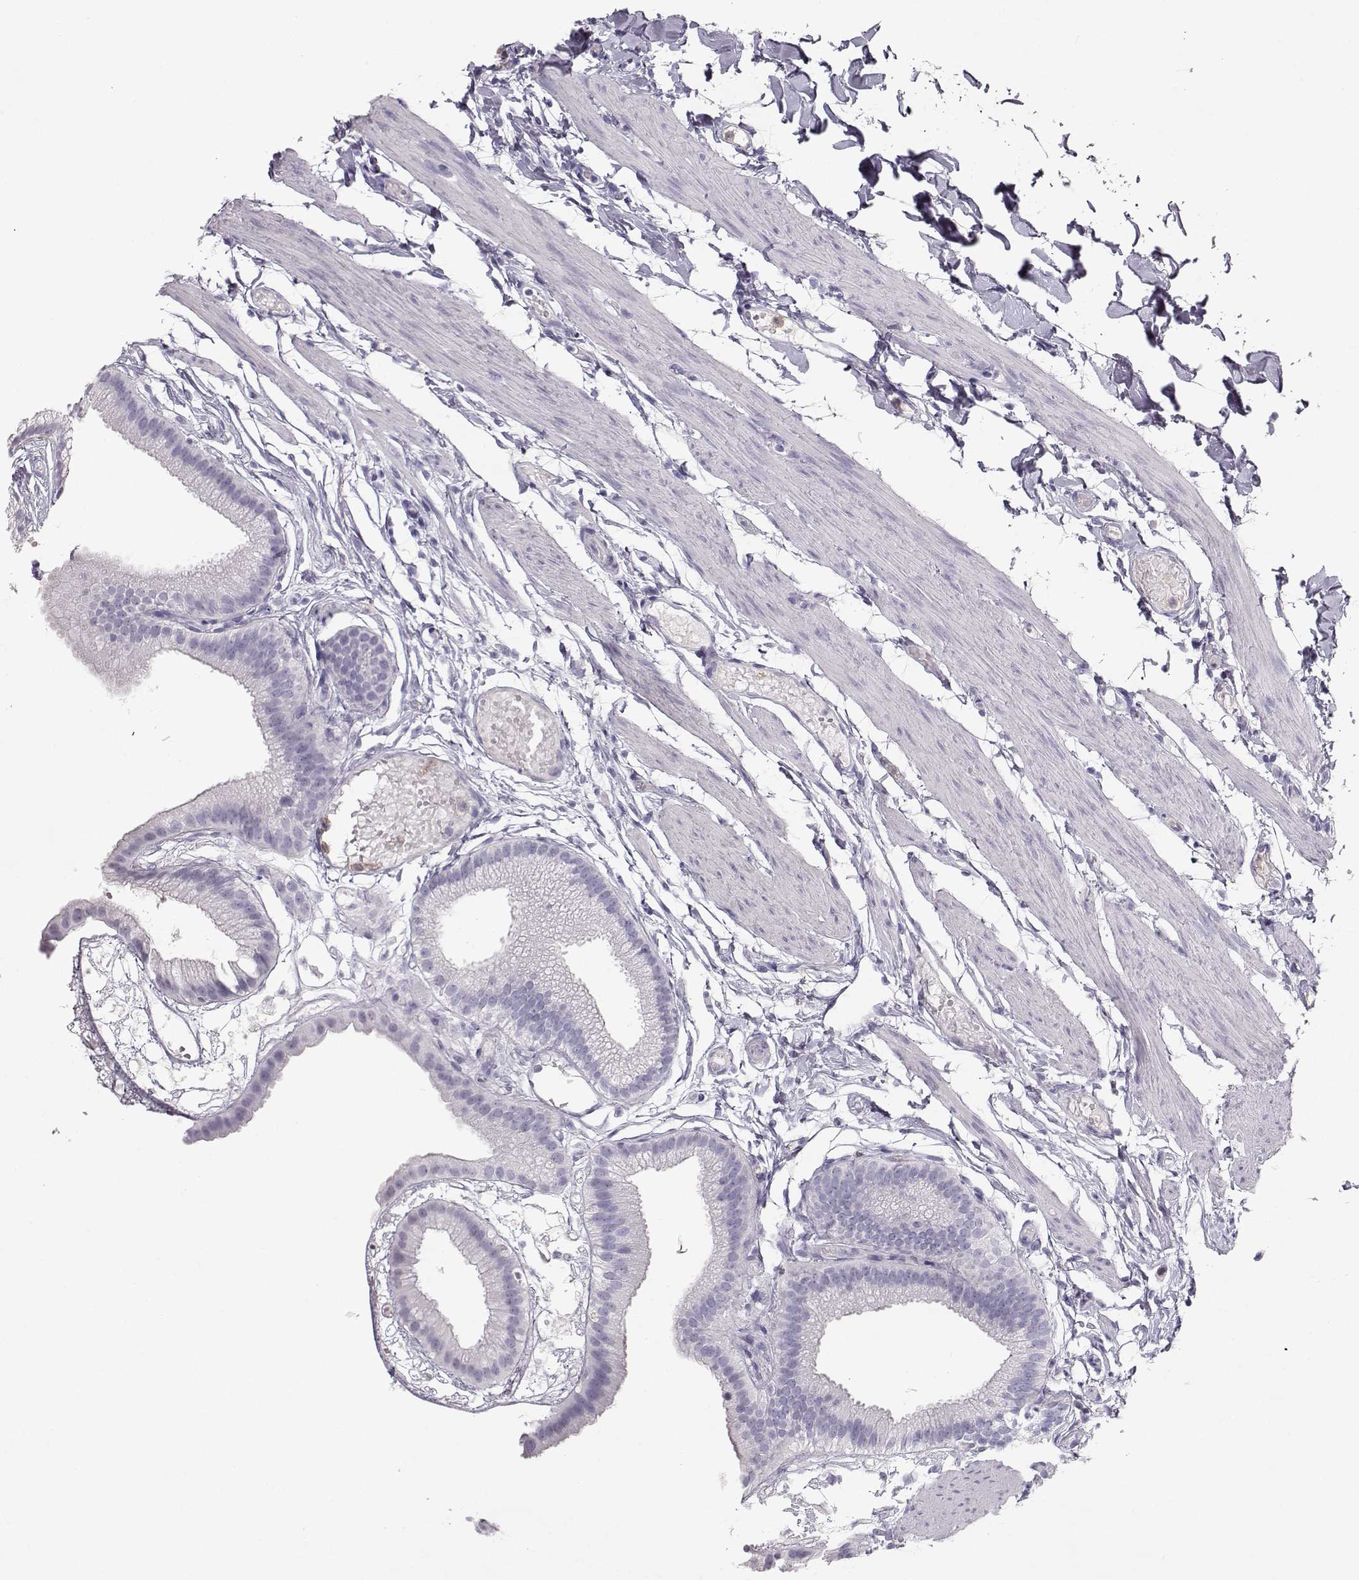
{"staining": {"intensity": "negative", "quantity": "none", "location": "none"}, "tissue": "gallbladder", "cell_type": "Glandular cells", "image_type": "normal", "snomed": [{"axis": "morphology", "description": "Normal tissue, NOS"}, {"axis": "topography", "description": "Gallbladder"}], "caption": "Immunohistochemistry histopathology image of benign gallbladder: human gallbladder stained with DAB (3,3'-diaminobenzidine) demonstrates no significant protein expression in glandular cells.", "gene": "MIP", "patient": {"sex": "female", "age": 45}}